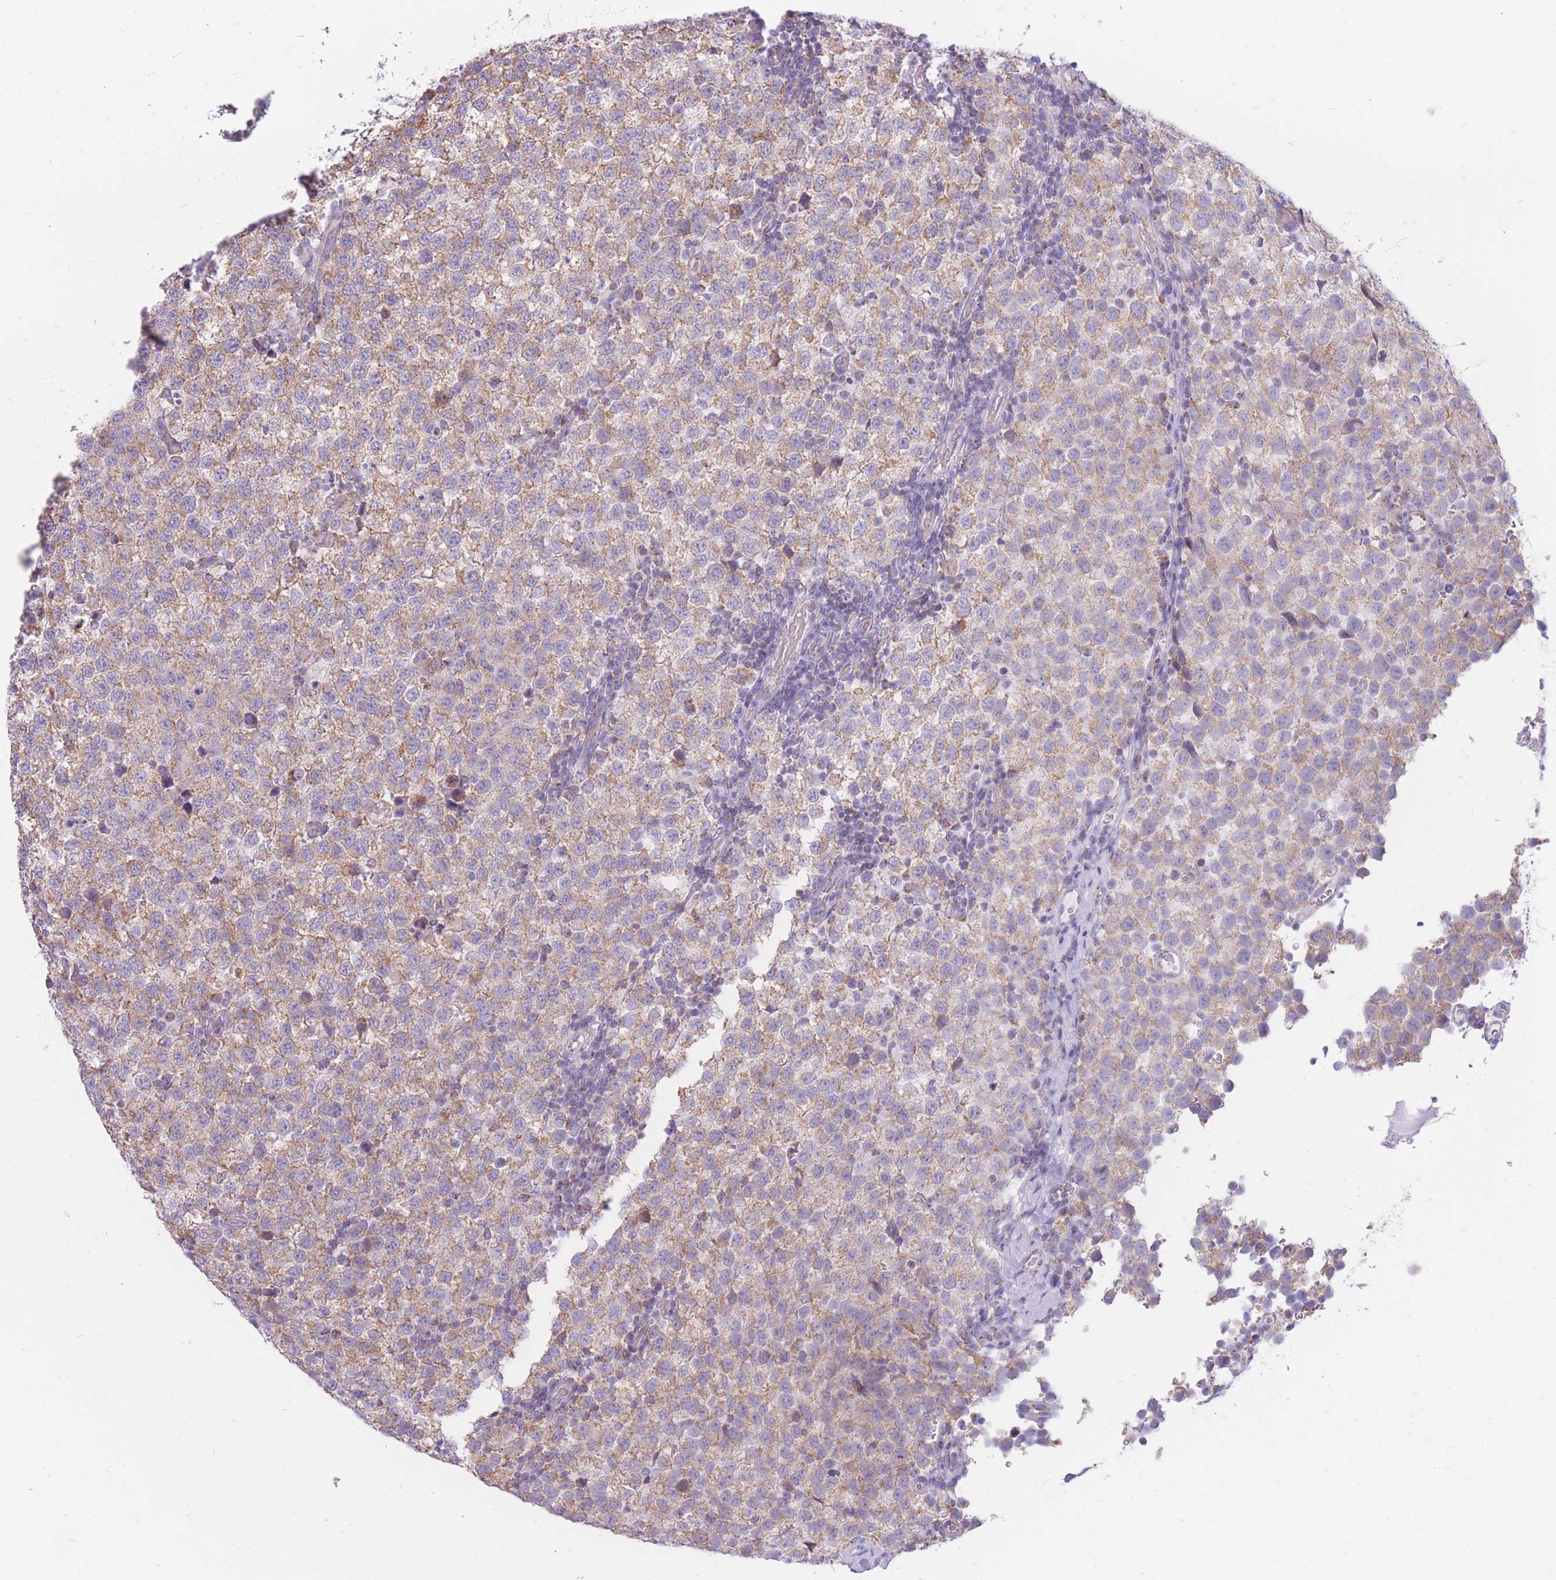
{"staining": {"intensity": "moderate", "quantity": ">75%", "location": "cytoplasmic/membranous"}, "tissue": "testis cancer", "cell_type": "Tumor cells", "image_type": "cancer", "snomed": [{"axis": "morphology", "description": "Seminoma, NOS"}, {"axis": "topography", "description": "Testis"}], "caption": "Brown immunohistochemical staining in seminoma (testis) exhibits moderate cytoplasmic/membranous expression in about >75% of tumor cells.", "gene": "PCSK1", "patient": {"sex": "male", "age": 34}}